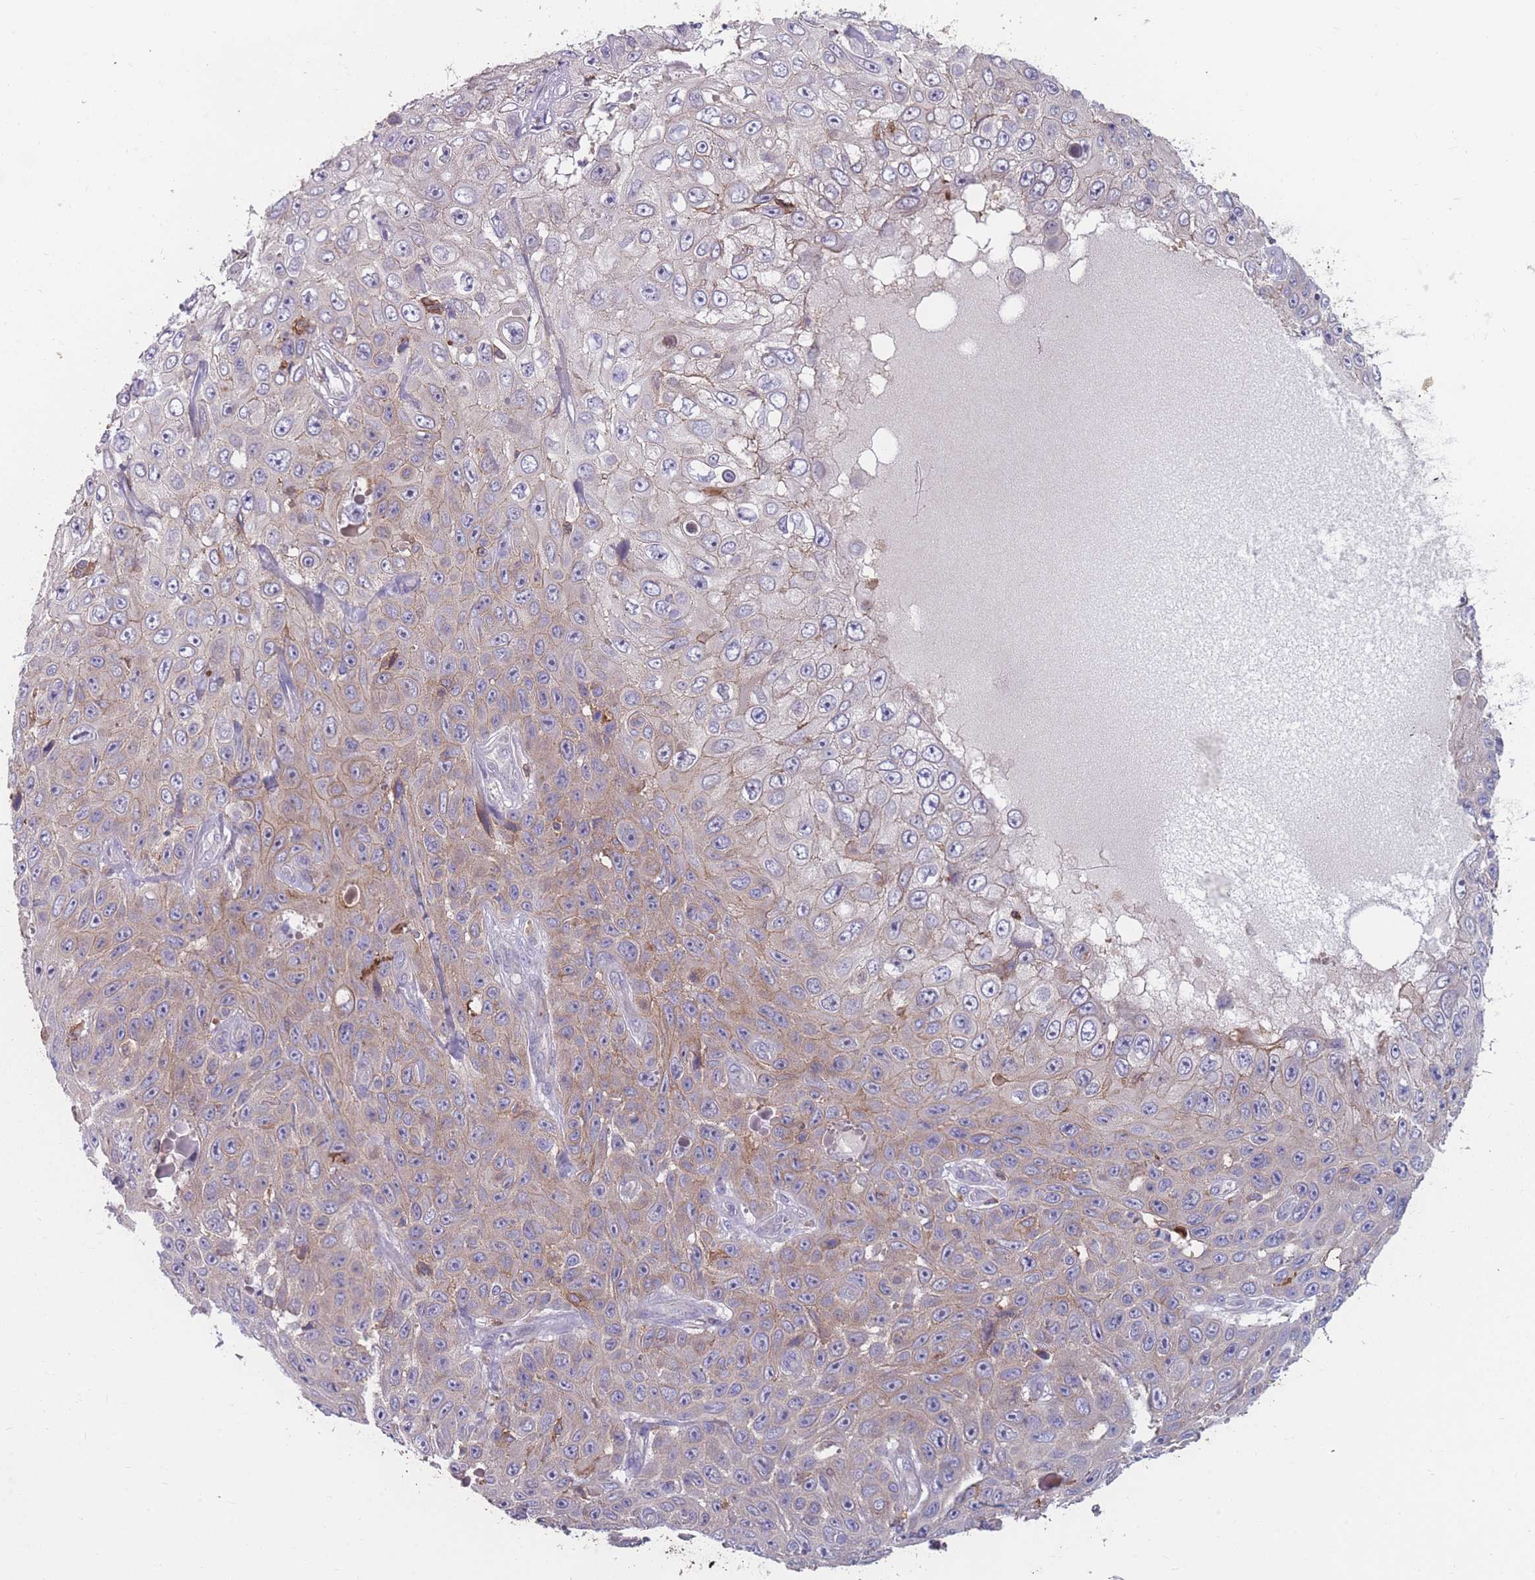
{"staining": {"intensity": "weak", "quantity": "<25%", "location": "cytoplasmic/membranous"}, "tissue": "skin cancer", "cell_type": "Tumor cells", "image_type": "cancer", "snomed": [{"axis": "morphology", "description": "Squamous cell carcinoma, NOS"}, {"axis": "topography", "description": "Skin"}], "caption": "The micrograph demonstrates no staining of tumor cells in squamous cell carcinoma (skin).", "gene": "CD33", "patient": {"sex": "male", "age": 82}}